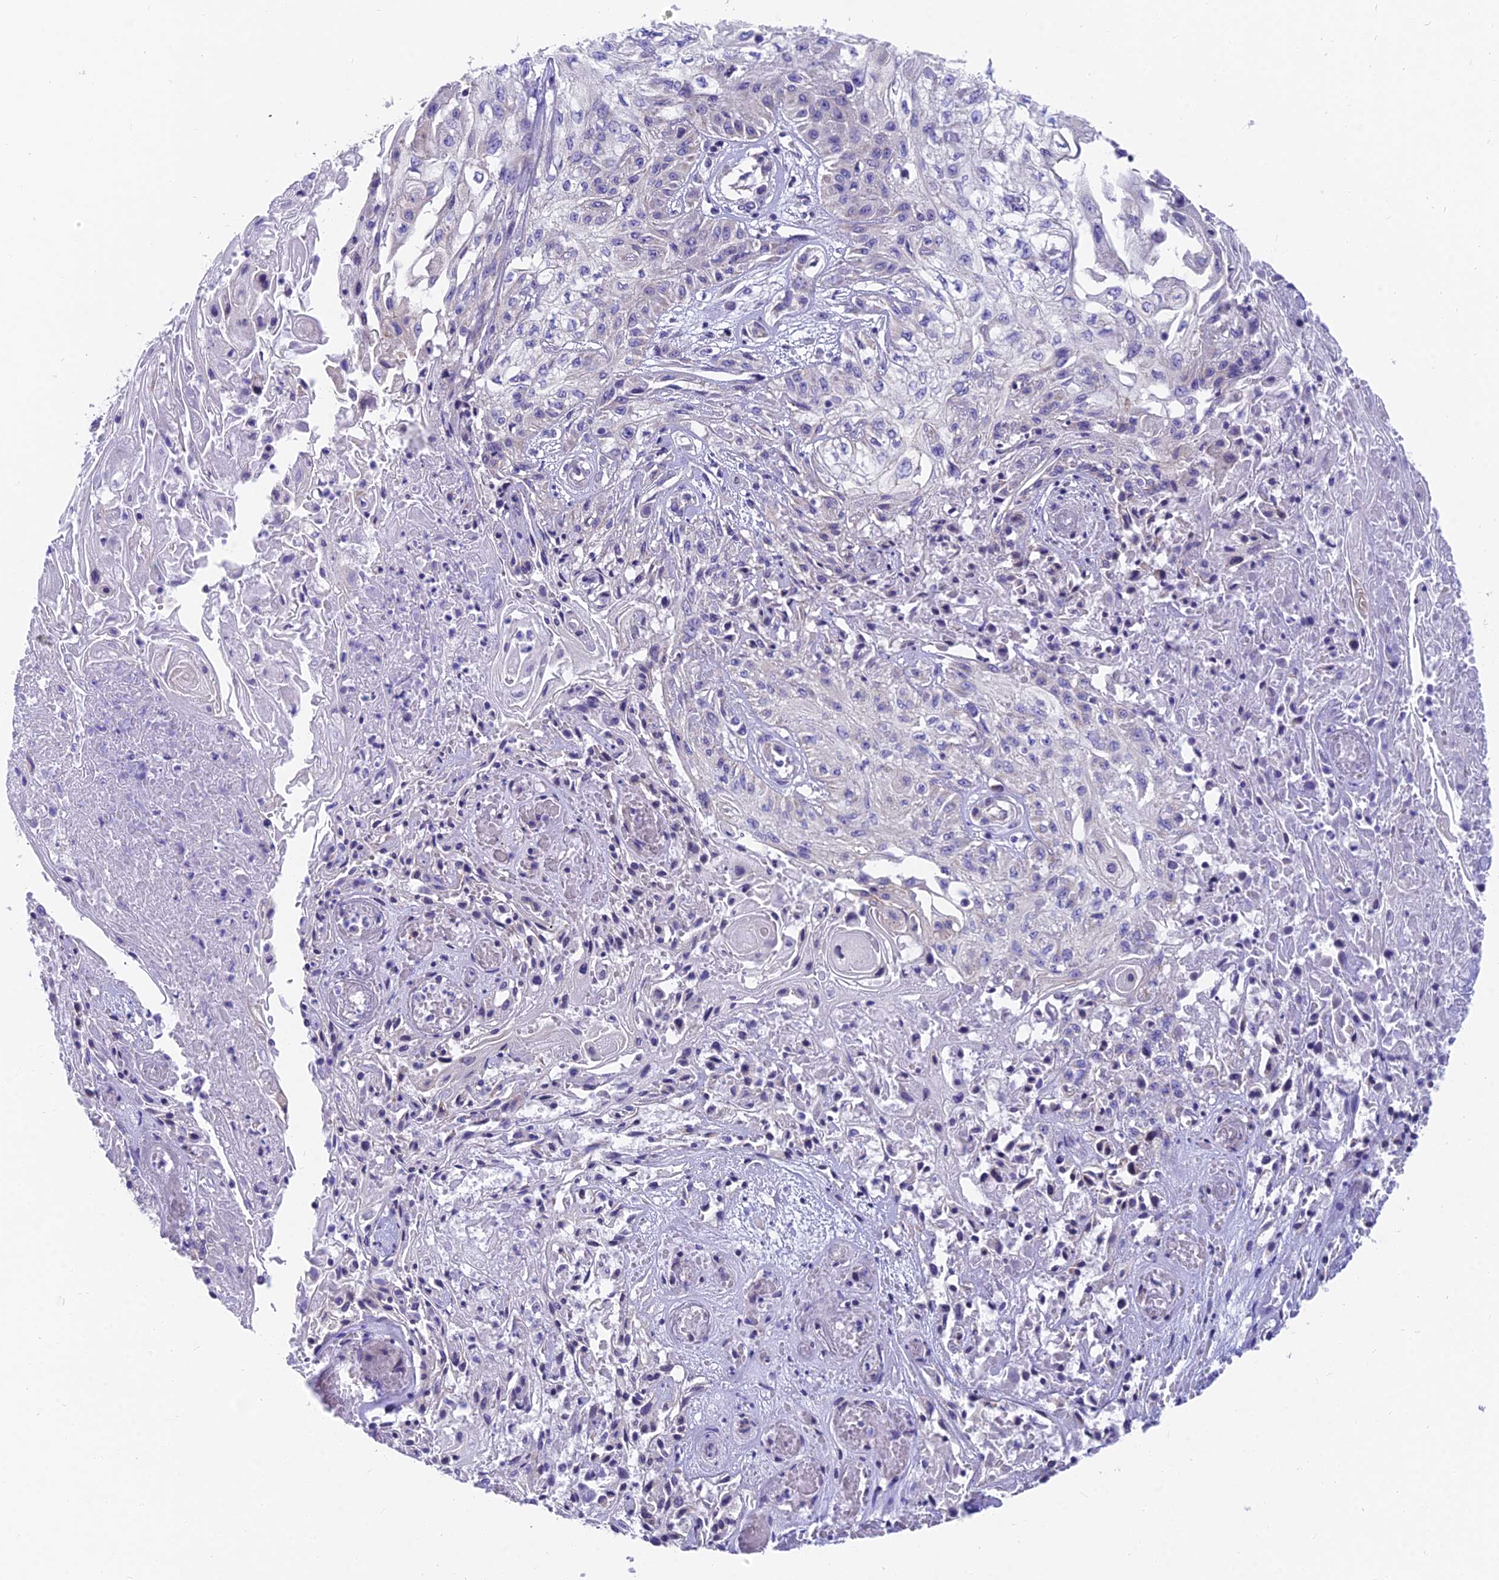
{"staining": {"intensity": "negative", "quantity": "none", "location": "none"}, "tissue": "skin cancer", "cell_type": "Tumor cells", "image_type": "cancer", "snomed": [{"axis": "morphology", "description": "Squamous cell carcinoma, NOS"}, {"axis": "morphology", "description": "Squamous cell carcinoma, metastatic, NOS"}, {"axis": "topography", "description": "Skin"}, {"axis": "topography", "description": "Lymph node"}], "caption": "Immunohistochemistry (IHC) micrograph of human squamous cell carcinoma (skin) stained for a protein (brown), which exhibits no staining in tumor cells.", "gene": "MVB12A", "patient": {"sex": "male", "age": 75}}